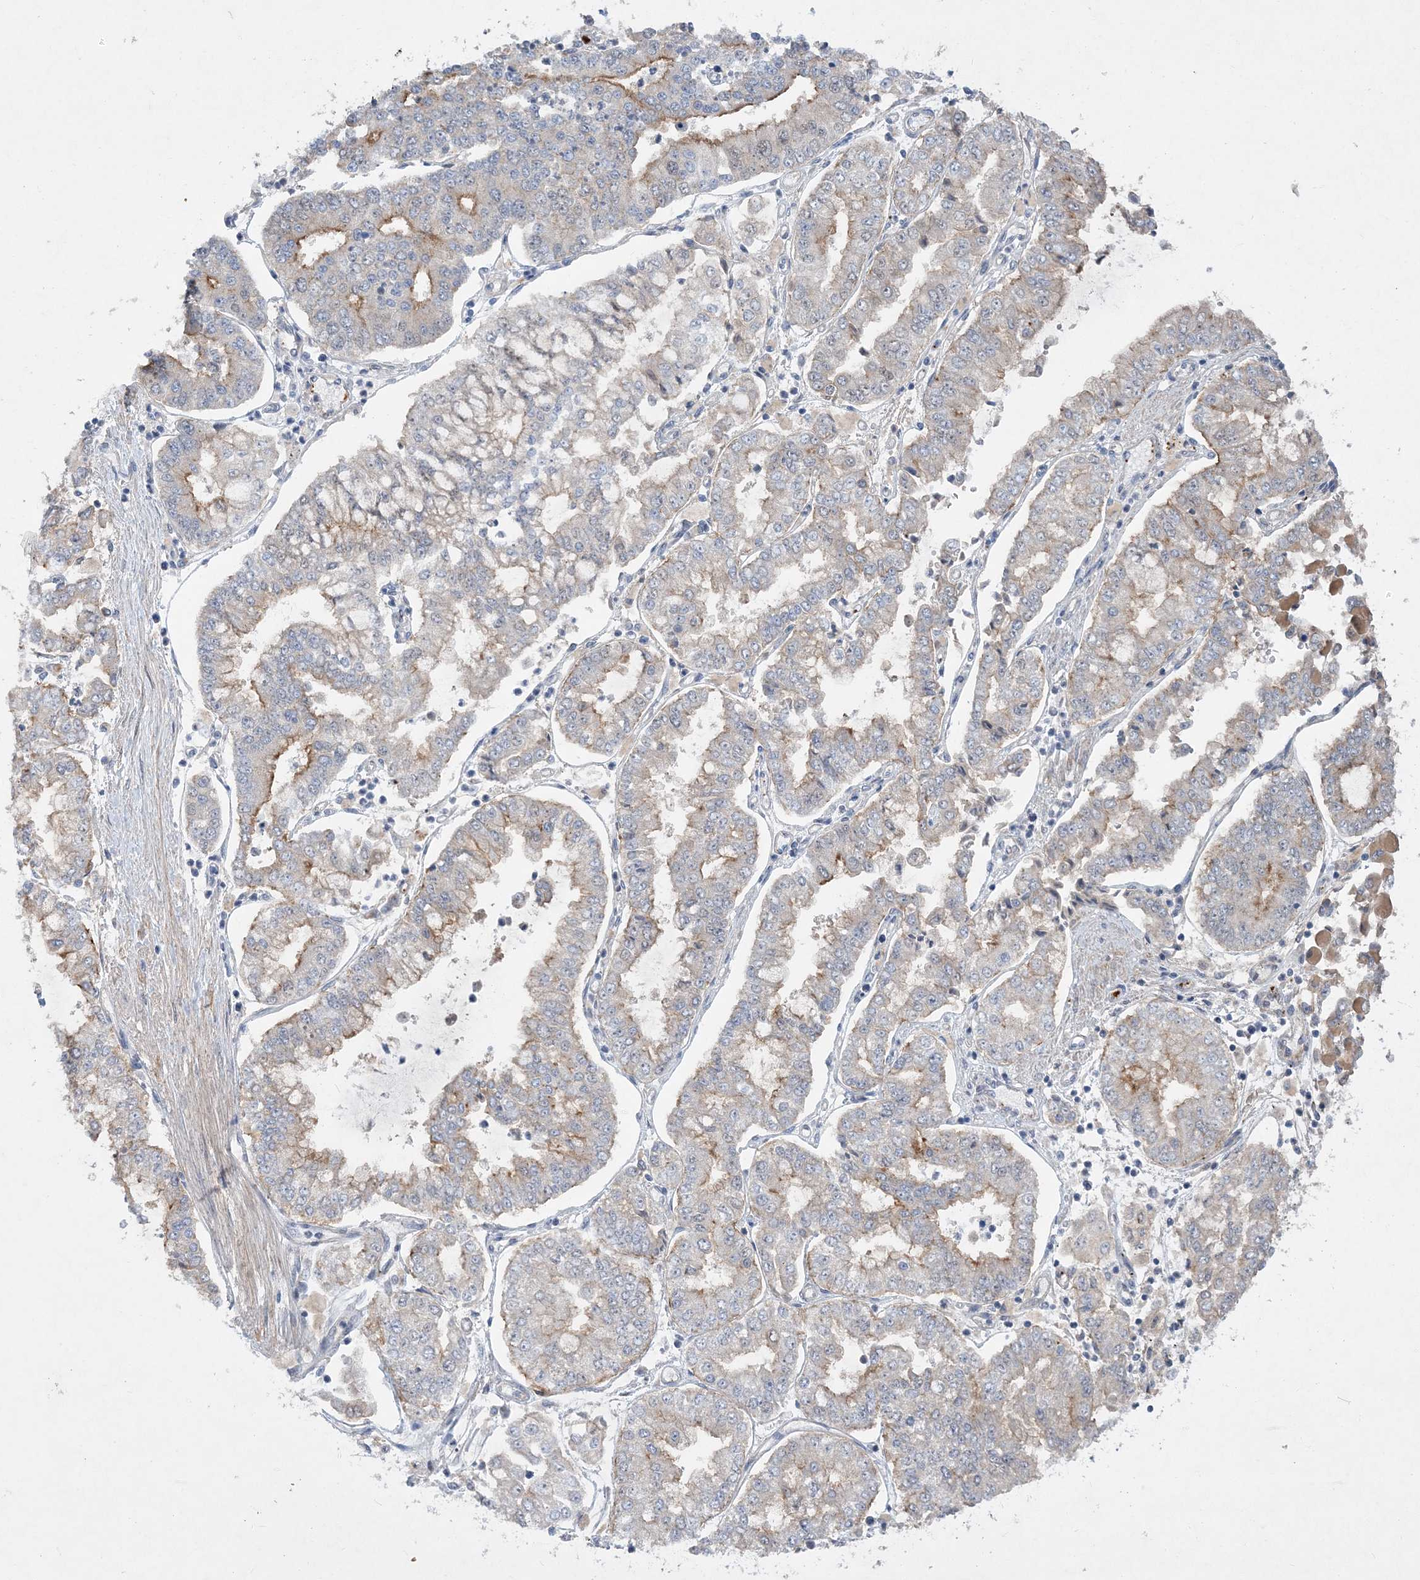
{"staining": {"intensity": "moderate", "quantity": "<25%", "location": "cytoplasmic/membranous"}, "tissue": "stomach cancer", "cell_type": "Tumor cells", "image_type": "cancer", "snomed": [{"axis": "morphology", "description": "Adenocarcinoma, NOS"}, {"axis": "topography", "description": "Stomach"}], "caption": "Immunohistochemistry (IHC) of stomach adenocarcinoma exhibits low levels of moderate cytoplasmic/membranous staining in approximately <25% of tumor cells.", "gene": "ADCK2", "patient": {"sex": "male", "age": 76}}